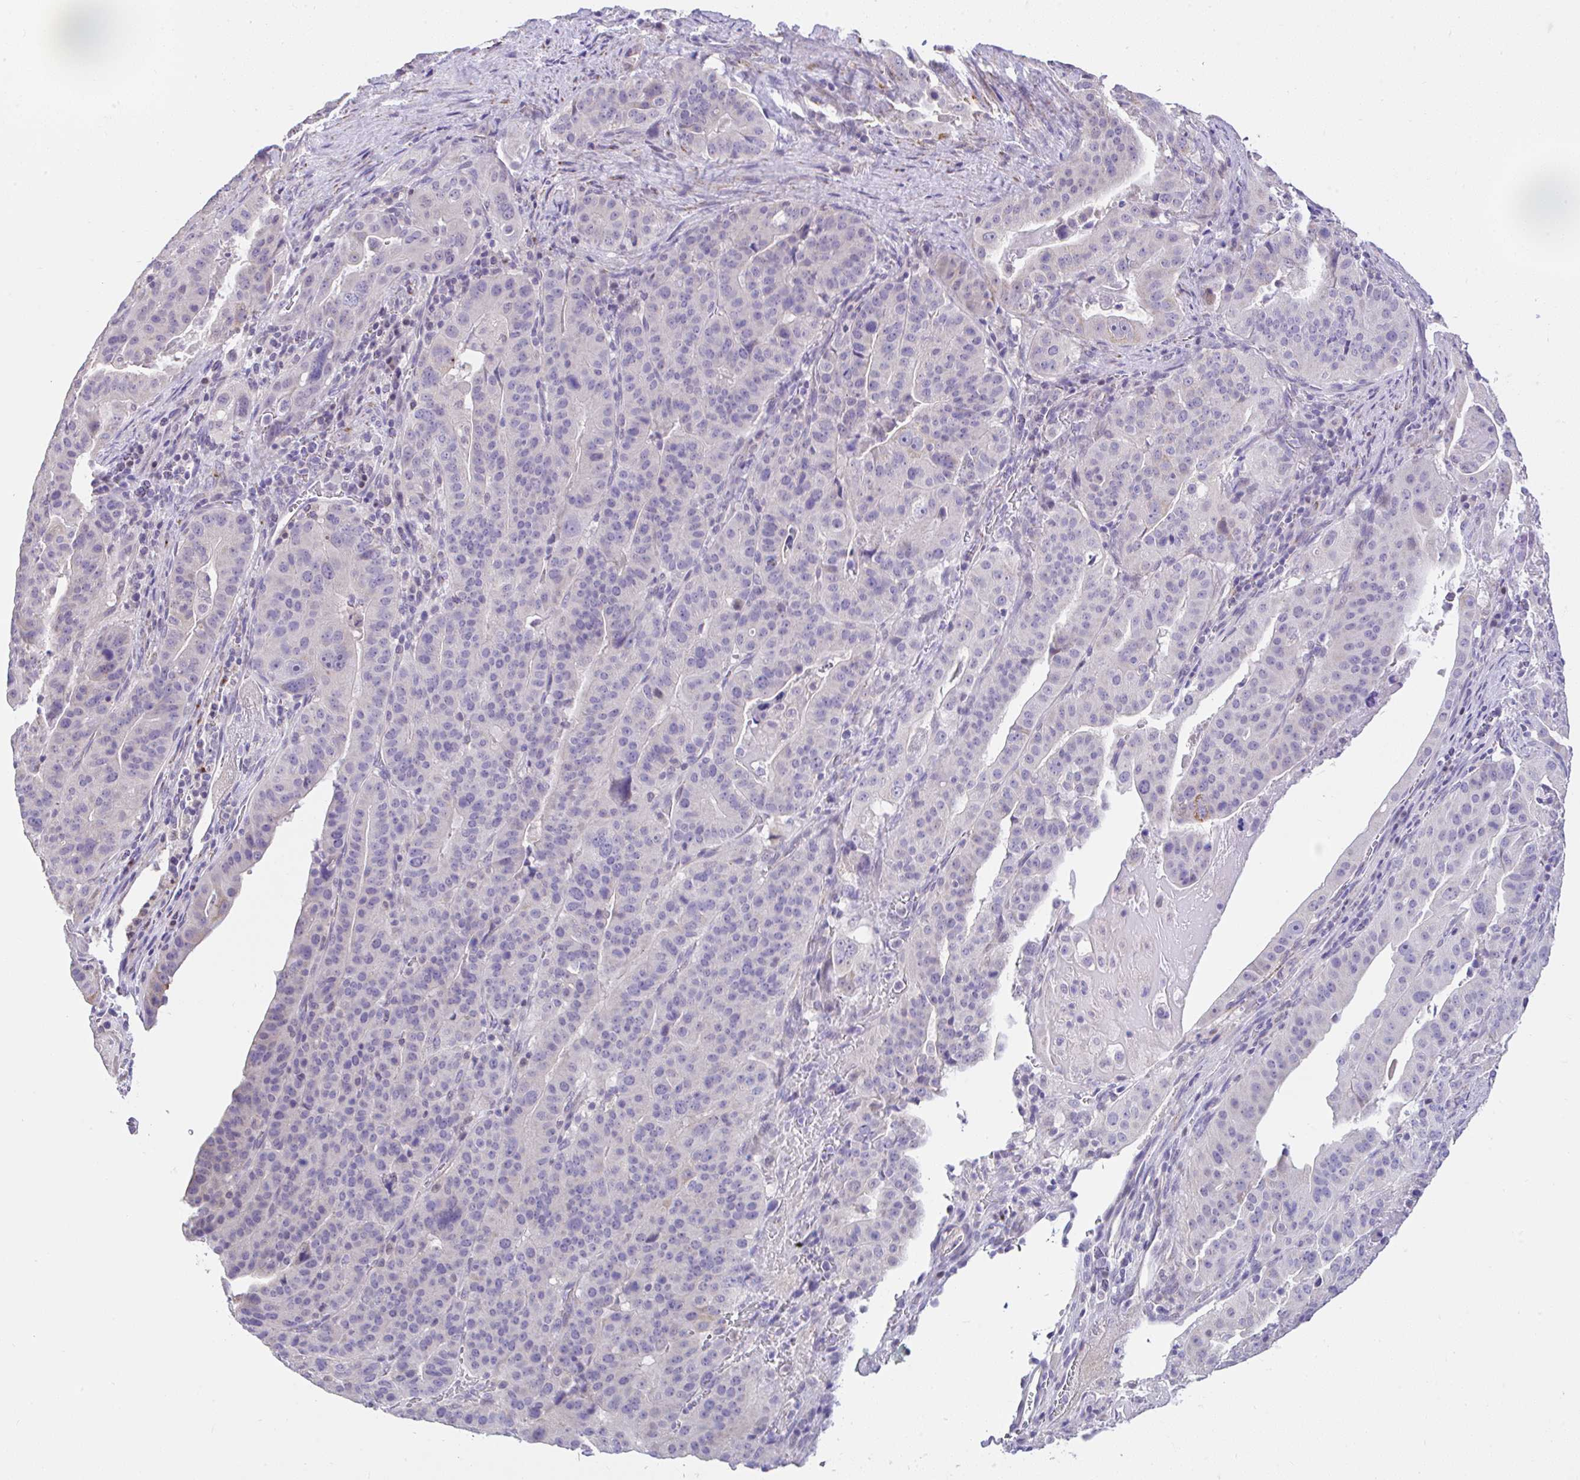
{"staining": {"intensity": "negative", "quantity": "none", "location": "none"}, "tissue": "stomach cancer", "cell_type": "Tumor cells", "image_type": "cancer", "snomed": [{"axis": "morphology", "description": "Adenocarcinoma, NOS"}, {"axis": "topography", "description": "Stomach"}], "caption": "Tumor cells are negative for protein expression in human stomach adenocarcinoma.", "gene": "CTU1", "patient": {"sex": "male", "age": 48}}